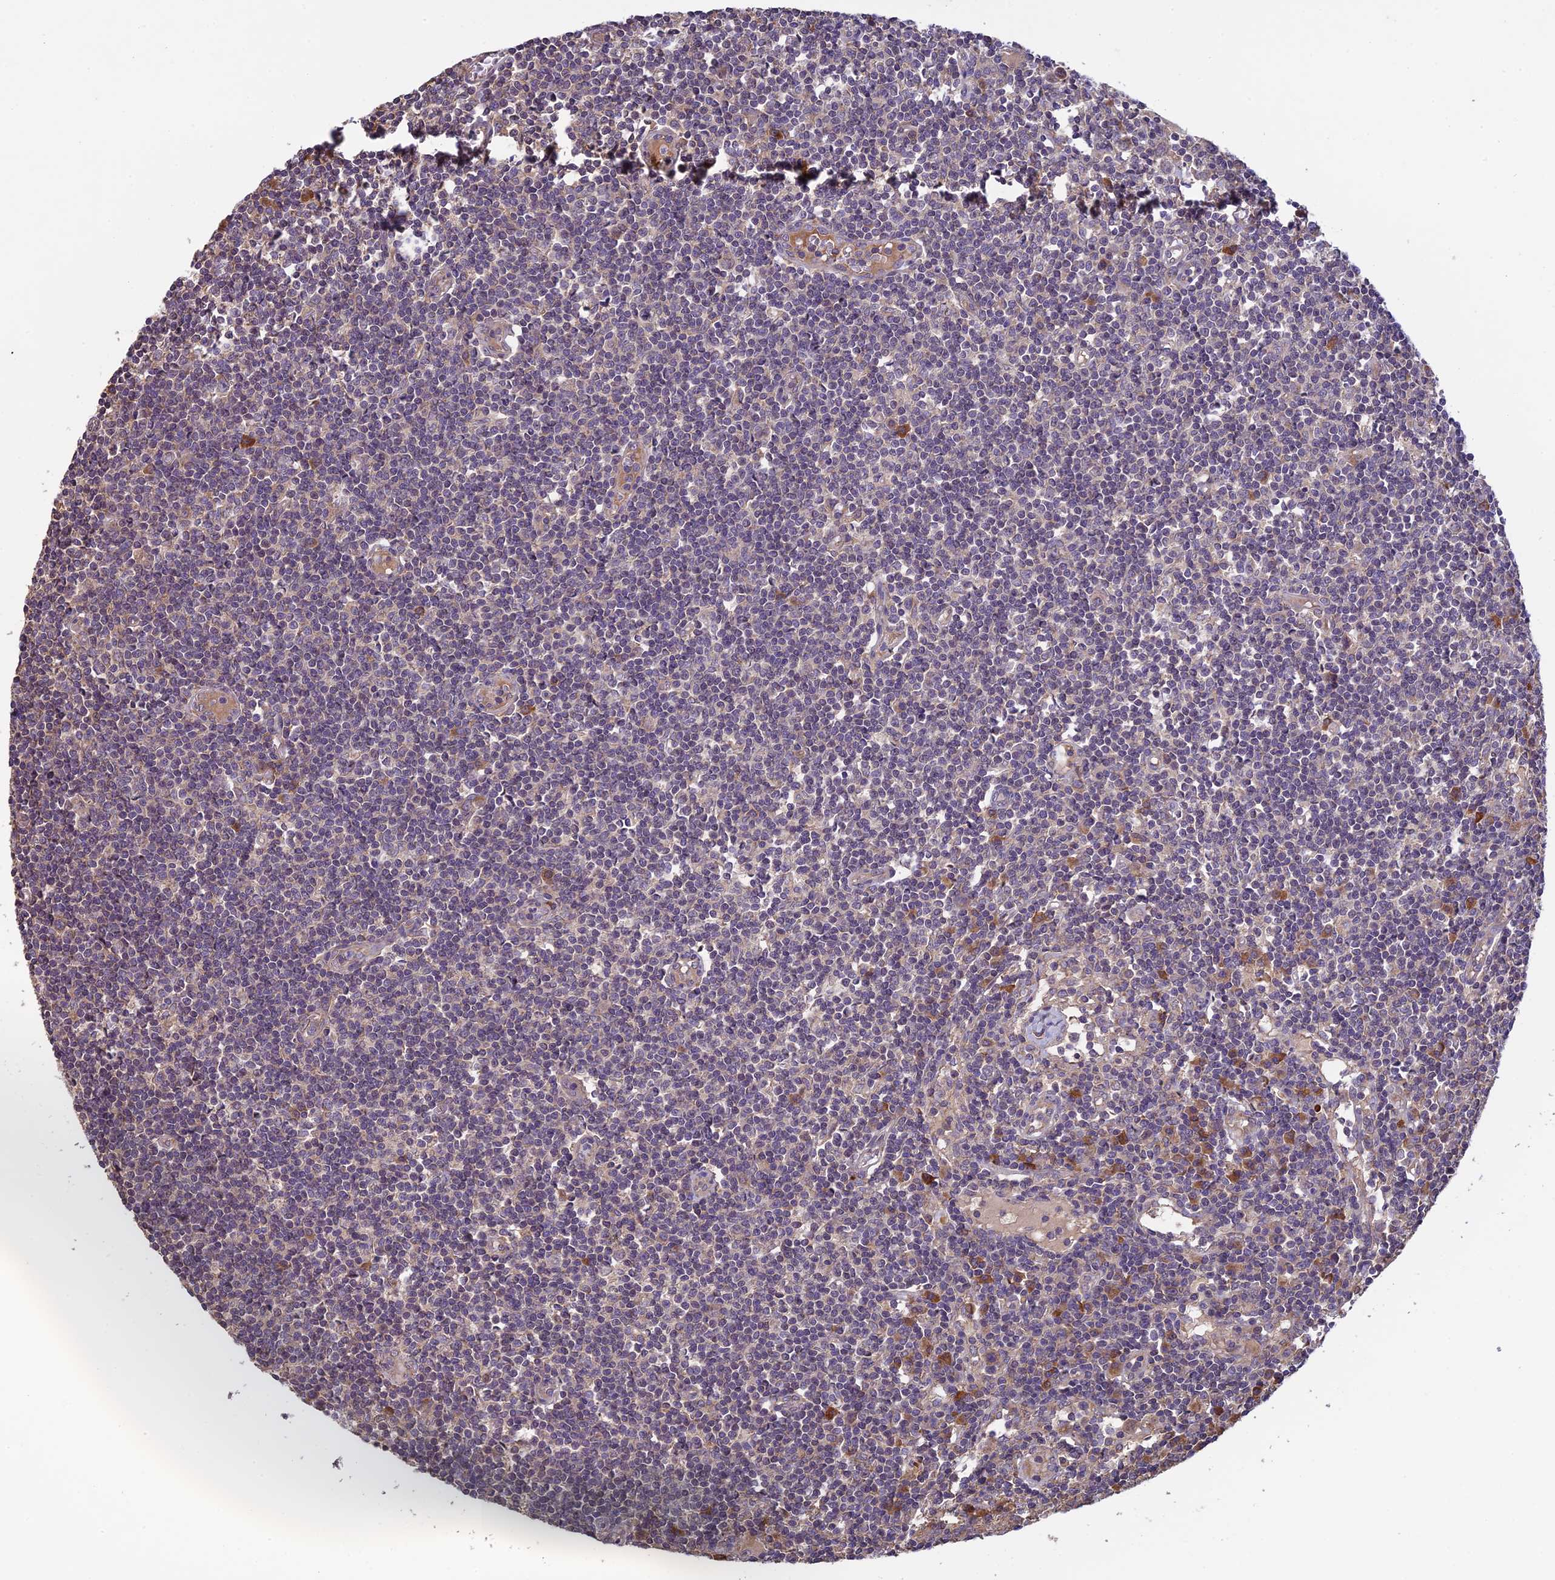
{"staining": {"intensity": "moderate", "quantity": "<25%", "location": "cytoplasmic/membranous"}, "tissue": "lymph node", "cell_type": "Germinal center cells", "image_type": "normal", "snomed": [{"axis": "morphology", "description": "Normal tissue, NOS"}, {"axis": "topography", "description": "Lymph node"}], "caption": "Approximately <25% of germinal center cells in benign lymph node show moderate cytoplasmic/membranous protein positivity as visualized by brown immunohistochemical staining.", "gene": "MRNIP", "patient": {"sex": "female", "age": 55}}